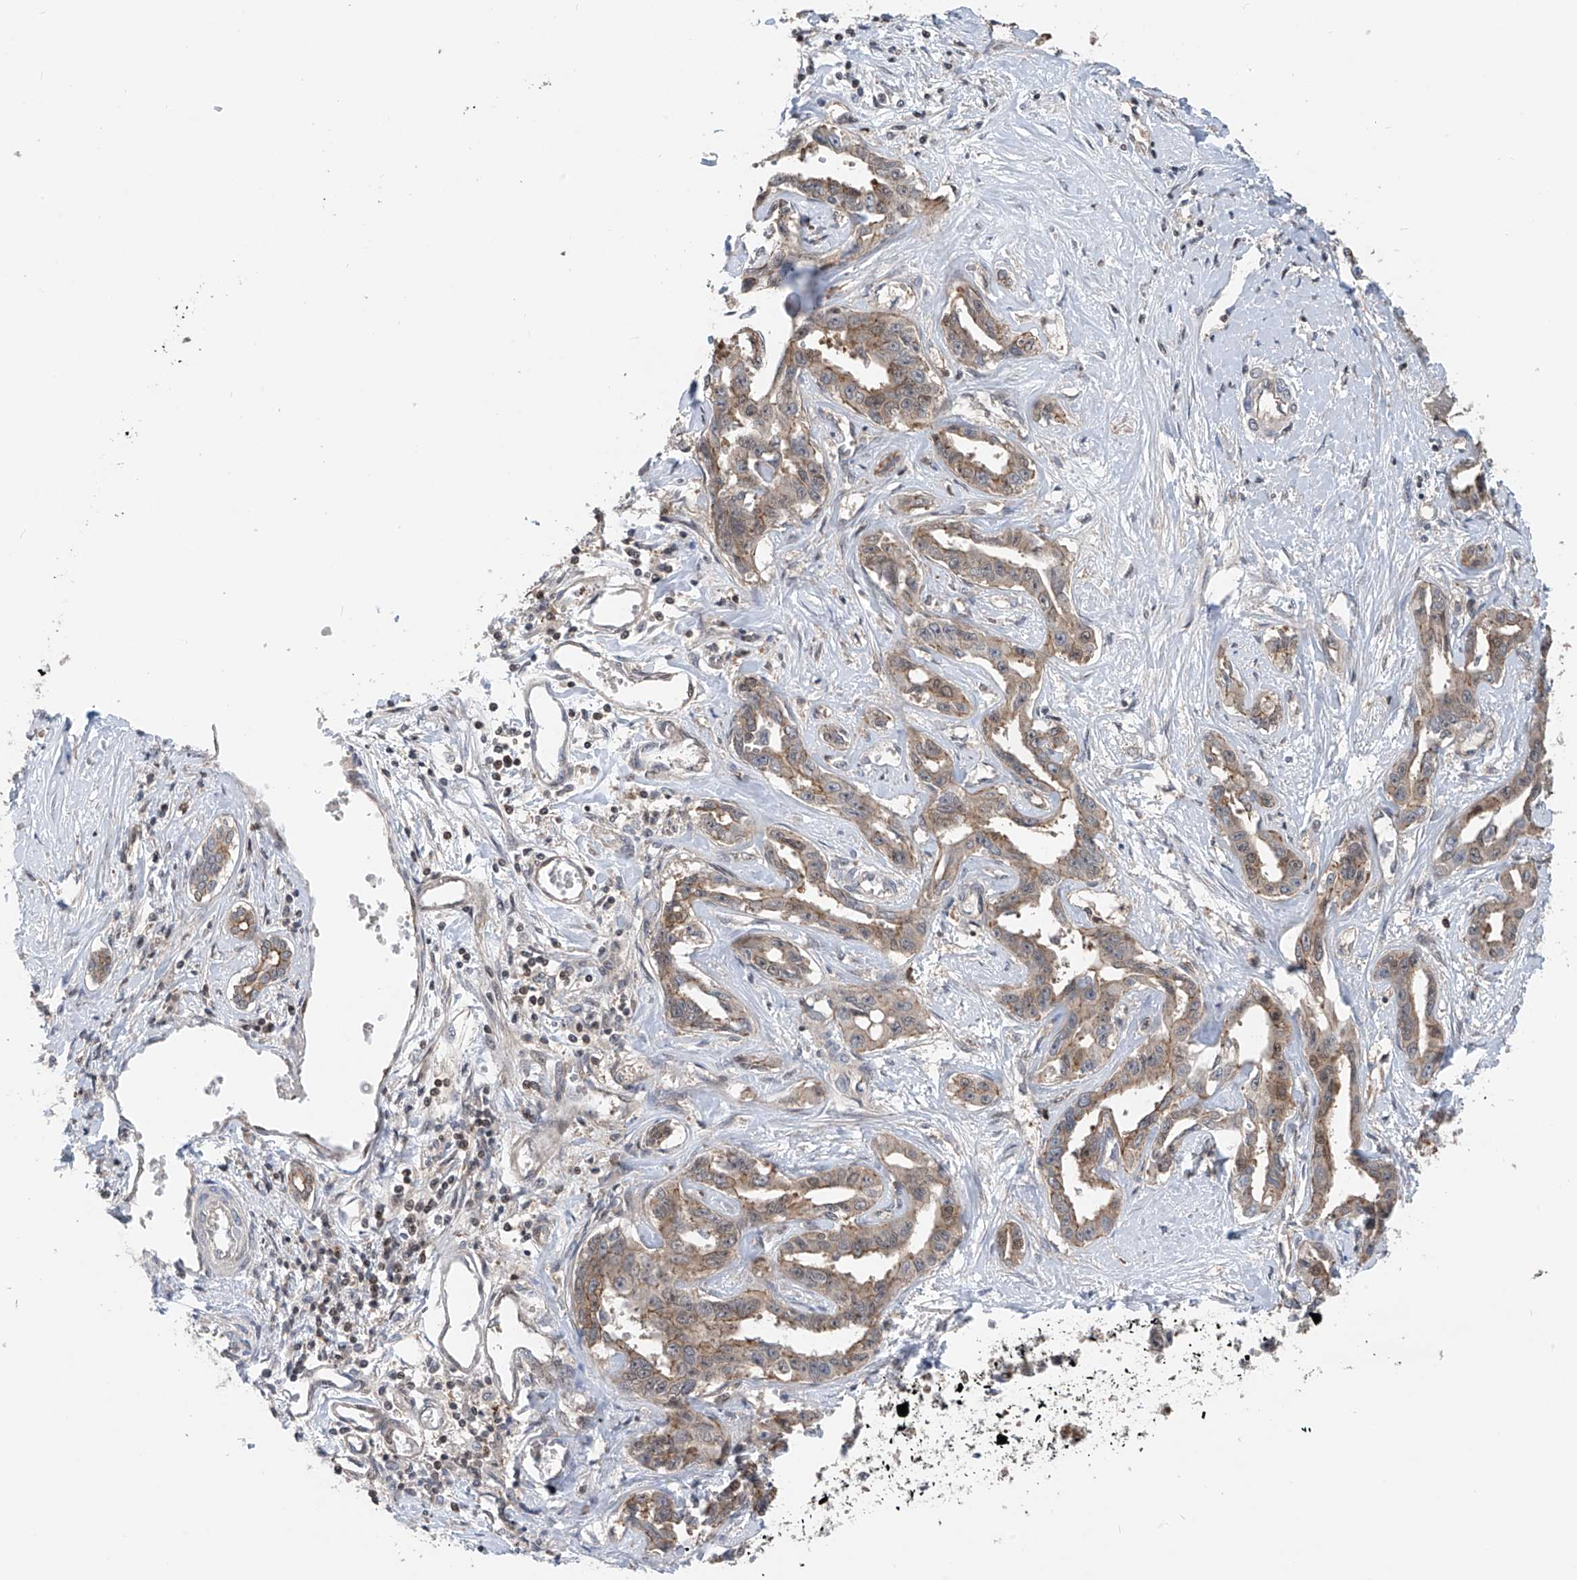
{"staining": {"intensity": "weak", "quantity": "25%-75%", "location": "cytoplasmic/membranous"}, "tissue": "liver cancer", "cell_type": "Tumor cells", "image_type": "cancer", "snomed": [{"axis": "morphology", "description": "Cholangiocarcinoma"}, {"axis": "topography", "description": "Liver"}], "caption": "An IHC image of neoplastic tissue is shown. Protein staining in brown shows weak cytoplasmic/membranous positivity in liver cholangiocarcinoma within tumor cells. (Brightfield microscopy of DAB IHC at high magnification).", "gene": "DNAJC9", "patient": {"sex": "male", "age": 59}}